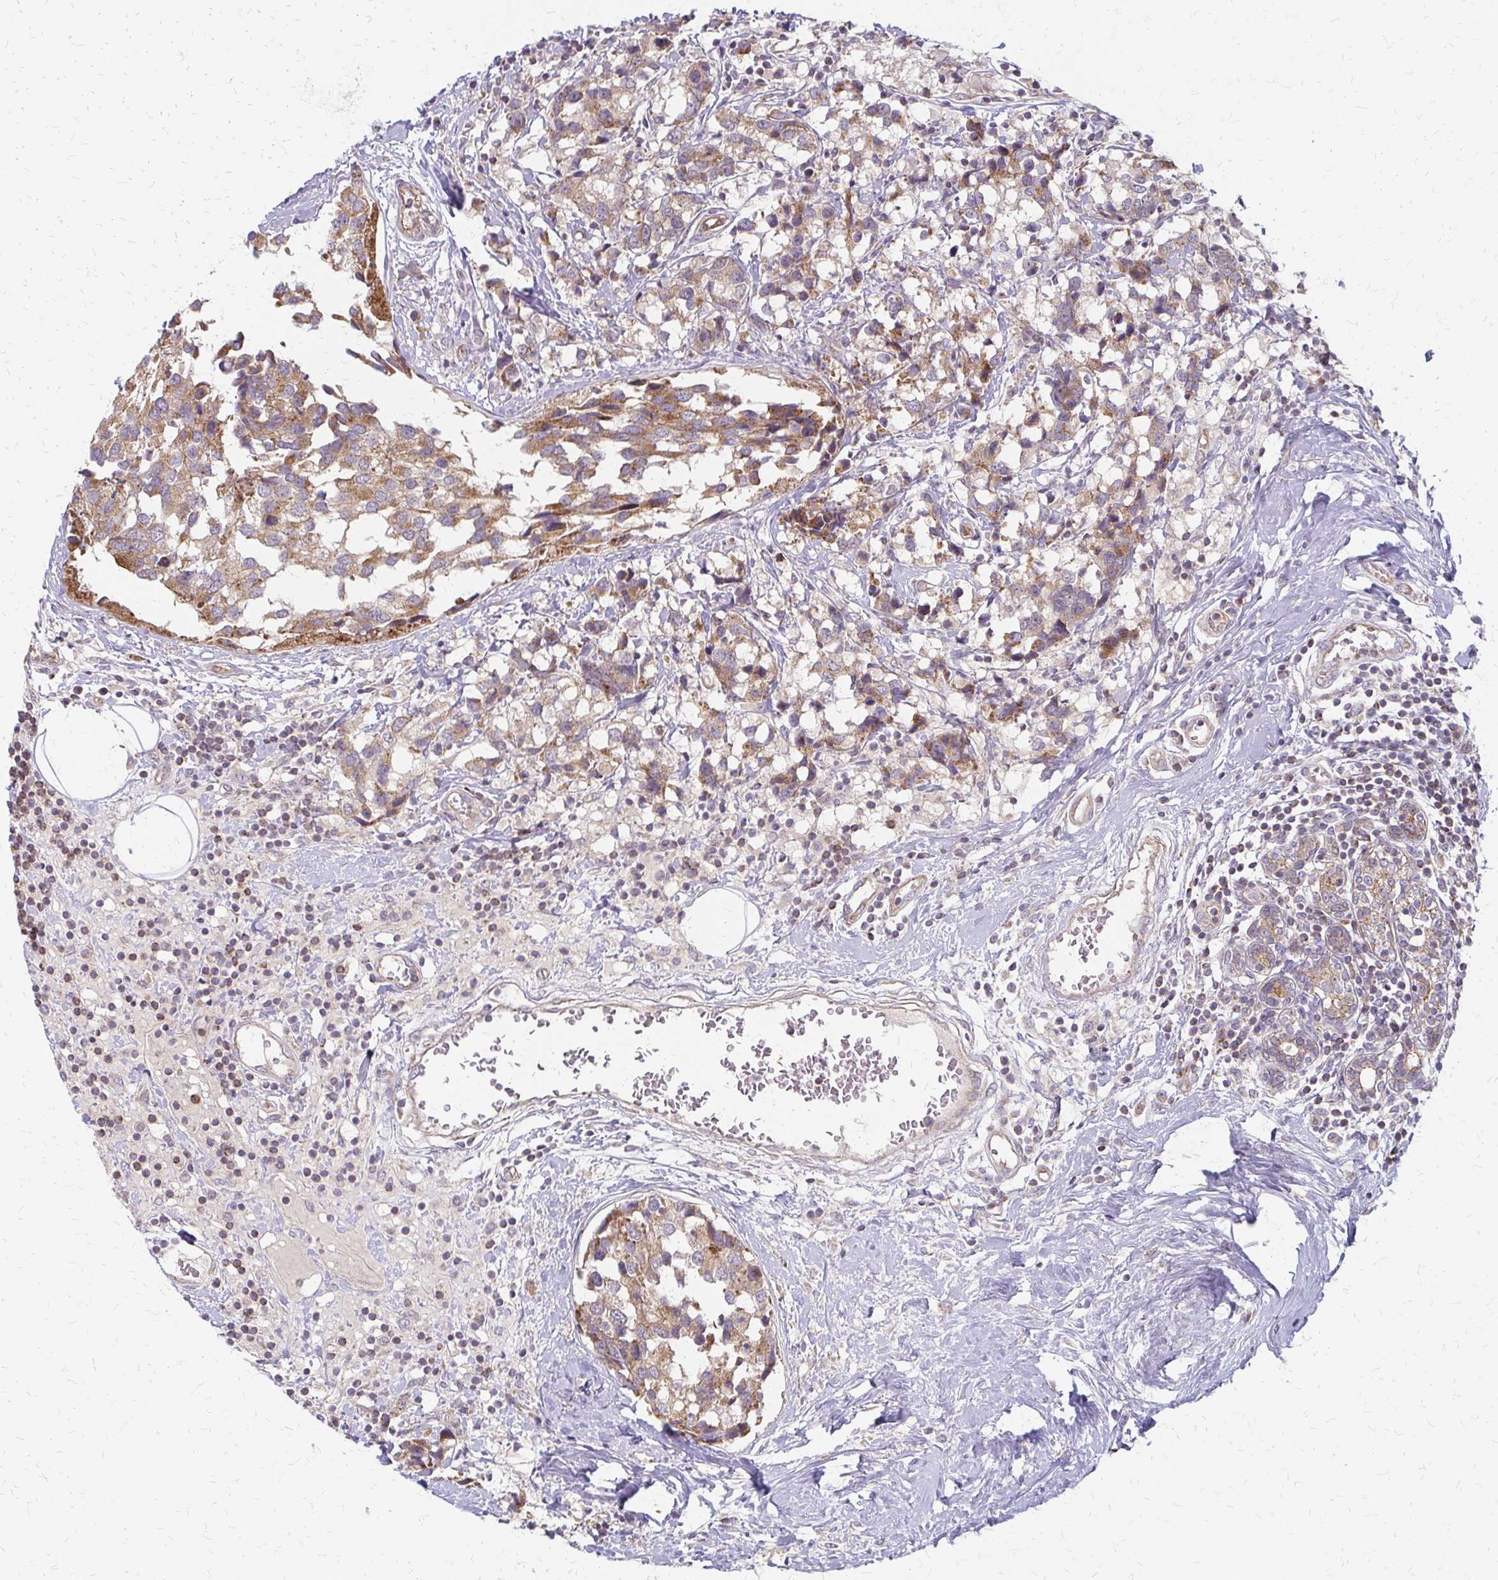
{"staining": {"intensity": "moderate", "quantity": ">75%", "location": "cytoplasmic/membranous"}, "tissue": "breast cancer", "cell_type": "Tumor cells", "image_type": "cancer", "snomed": [{"axis": "morphology", "description": "Lobular carcinoma"}, {"axis": "topography", "description": "Breast"}], "caption": "Protein staining of breast lobular carcinoma tissue exhibits moderate cytoplasmic/membranous staining in about >75% of tumor cells.", "gene": "ZNF383", "patient": {"sex": "female", "age": 59}}